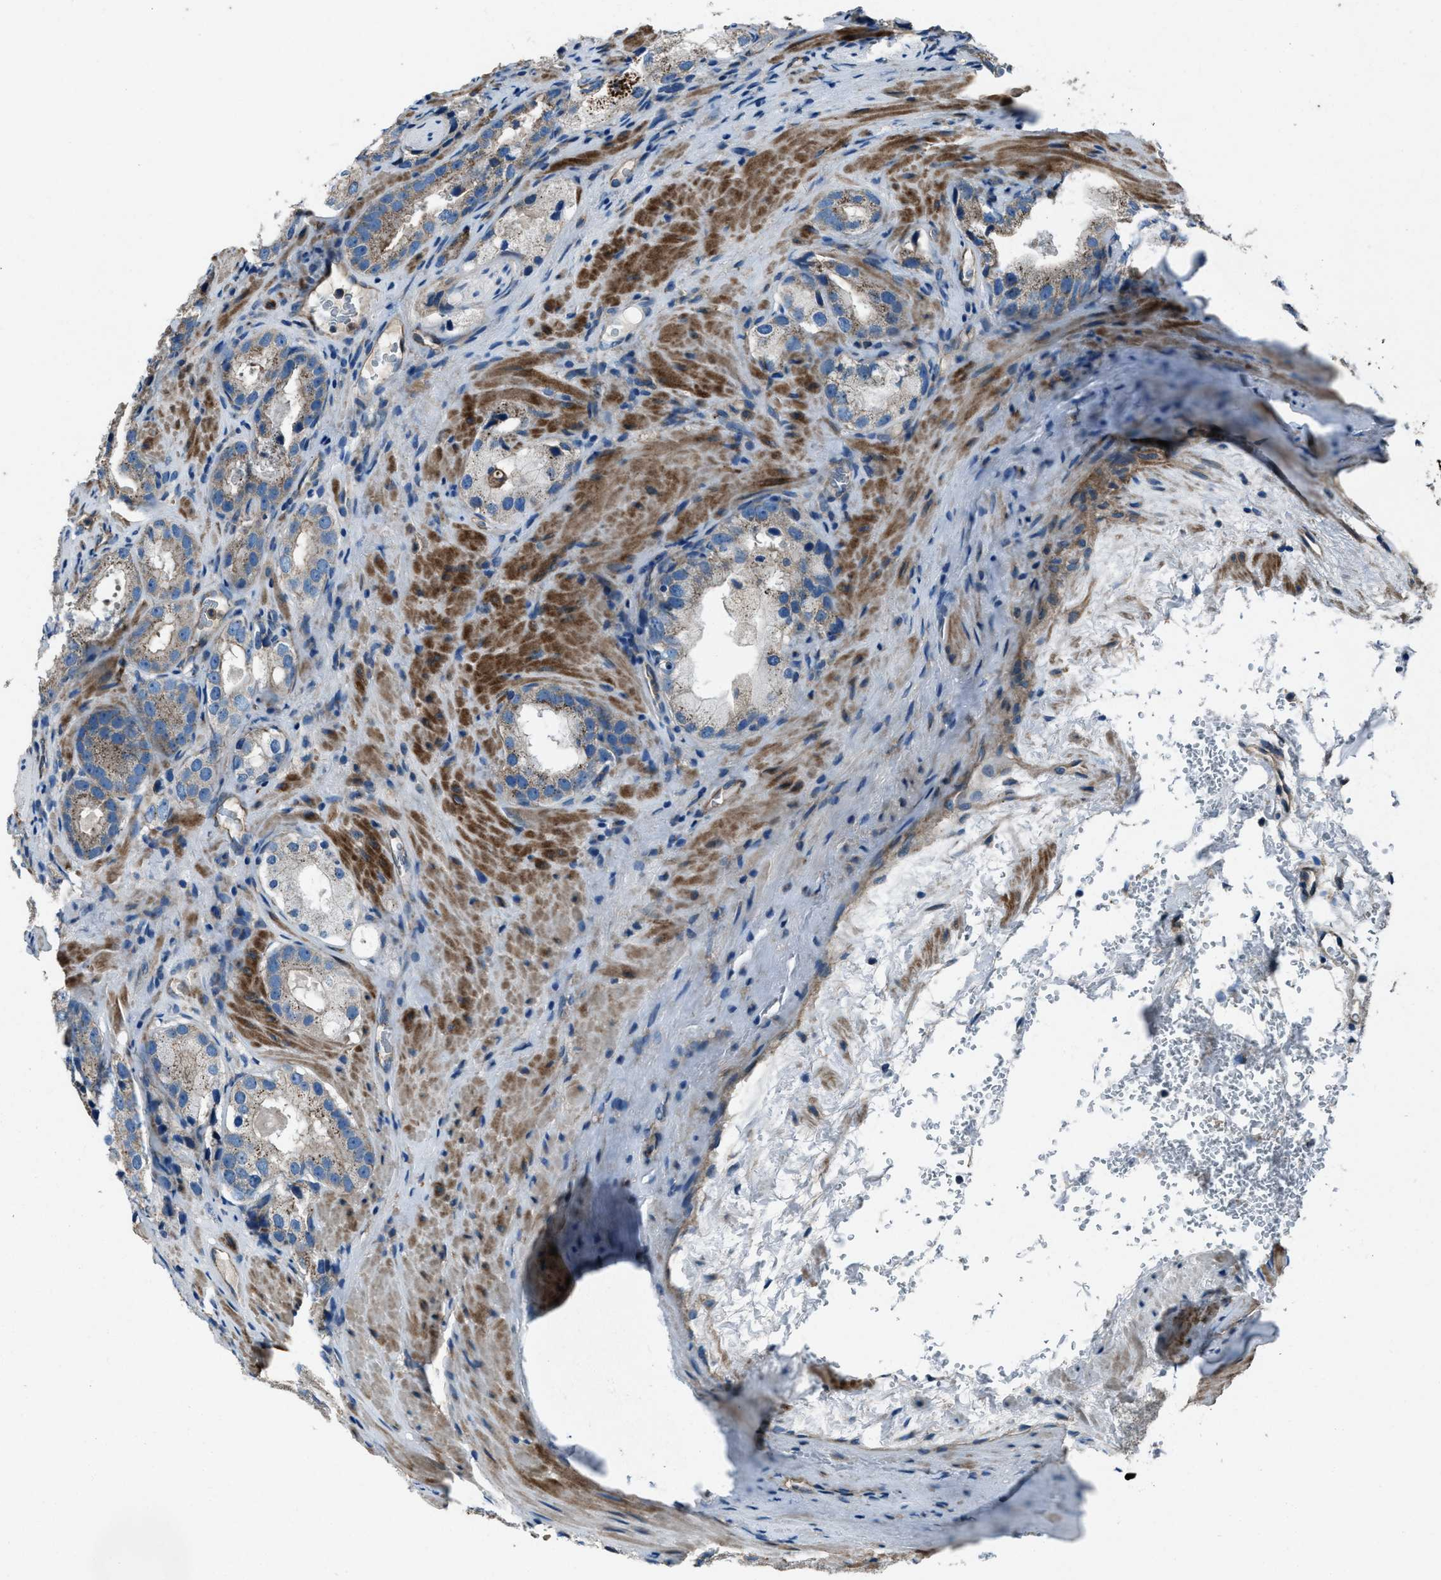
{"staining": {"intensity": "weak", "quantity": "25%-75%", "location": "cytoplasmic/membranous"}, "tissue": "prostate cancer", "cell_type": "Tumor cells", "image_type": "cancer", "snomed": [{"axis": "morphology", "description": "Adenocarcinoma, High grade"}, {"axis": "topography", "description": "Prostate"}], "caption": "Immunohistochemistry (IHC) staining of prostate cancer, which reveals low levels of weak cytoplasmic/membranous staining in approximately 25%-75% of tumor cells indicating weak cytoplasmic/membranous protein expression. The staining was performed using DAB (brown) for protein detection and nuclei were counterstained in hematoxylin (blue).", "gene": "SVIL", "patient": {"sex": "male", "age": 63}}